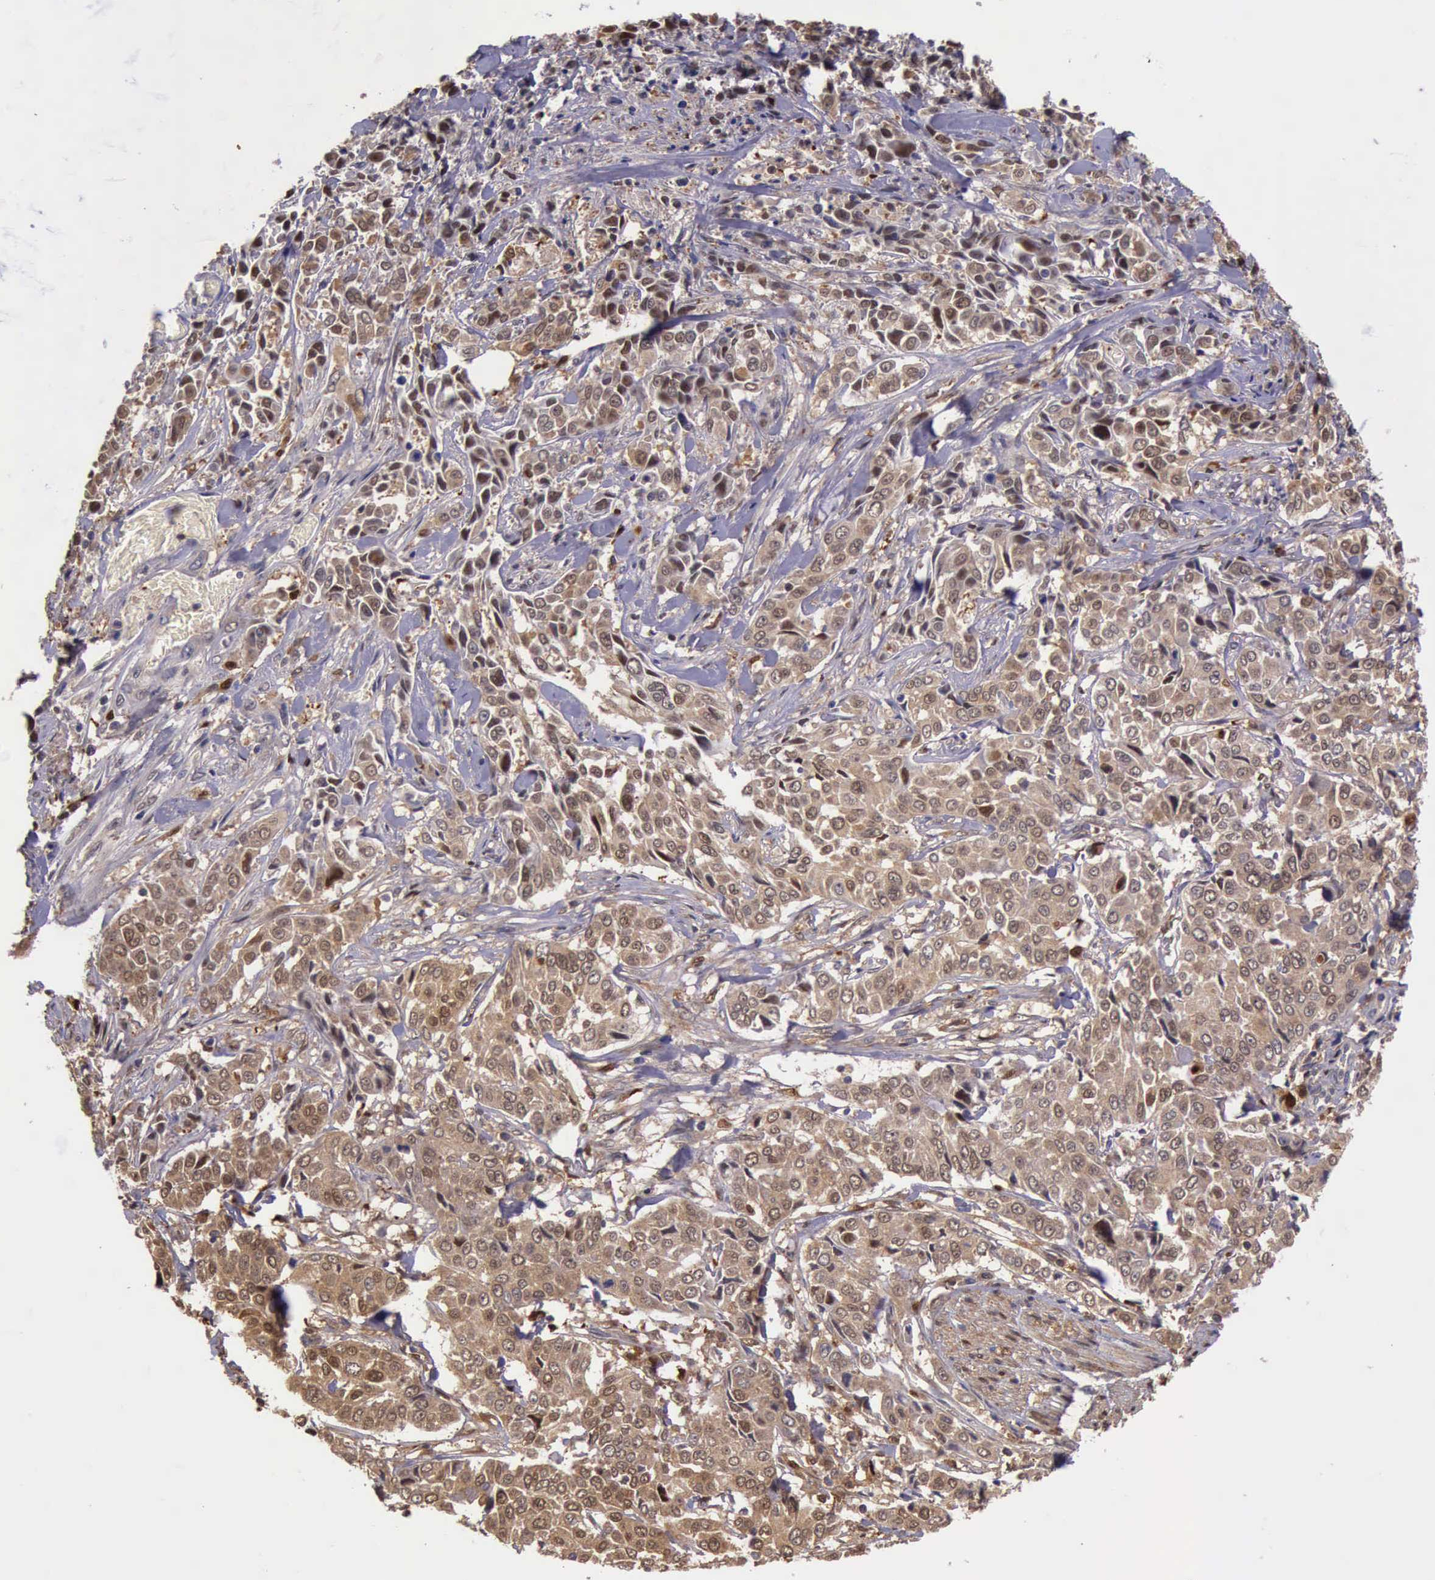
{"staining": {"intensity": "moderate", "quantity": ">75%", "location": "cytoplasmic/membranous,nuclear"}, "tissue": "pancreatic cancer", "cell_type": "Tumor cells", "image_type": "cancer", "snomed": [{"axis": "morphology", "description": "Adenocarcinoma, NOS"}, {"axis": "topography", "description": "Pancreas"}], "caption": "Adenocarcinoma (pancreatic) stained with immunohistochemistry exhibits moderate cytoplasmic/membranous and nuclear positivity in approximately >75% of tumor cells. (DAB (3,3'-diaminobenzidine) IHC, brown staining for protein, blue staining for nuclei).", "gene": "TYMP", "patient": {"sex": "female", "age": 52}}